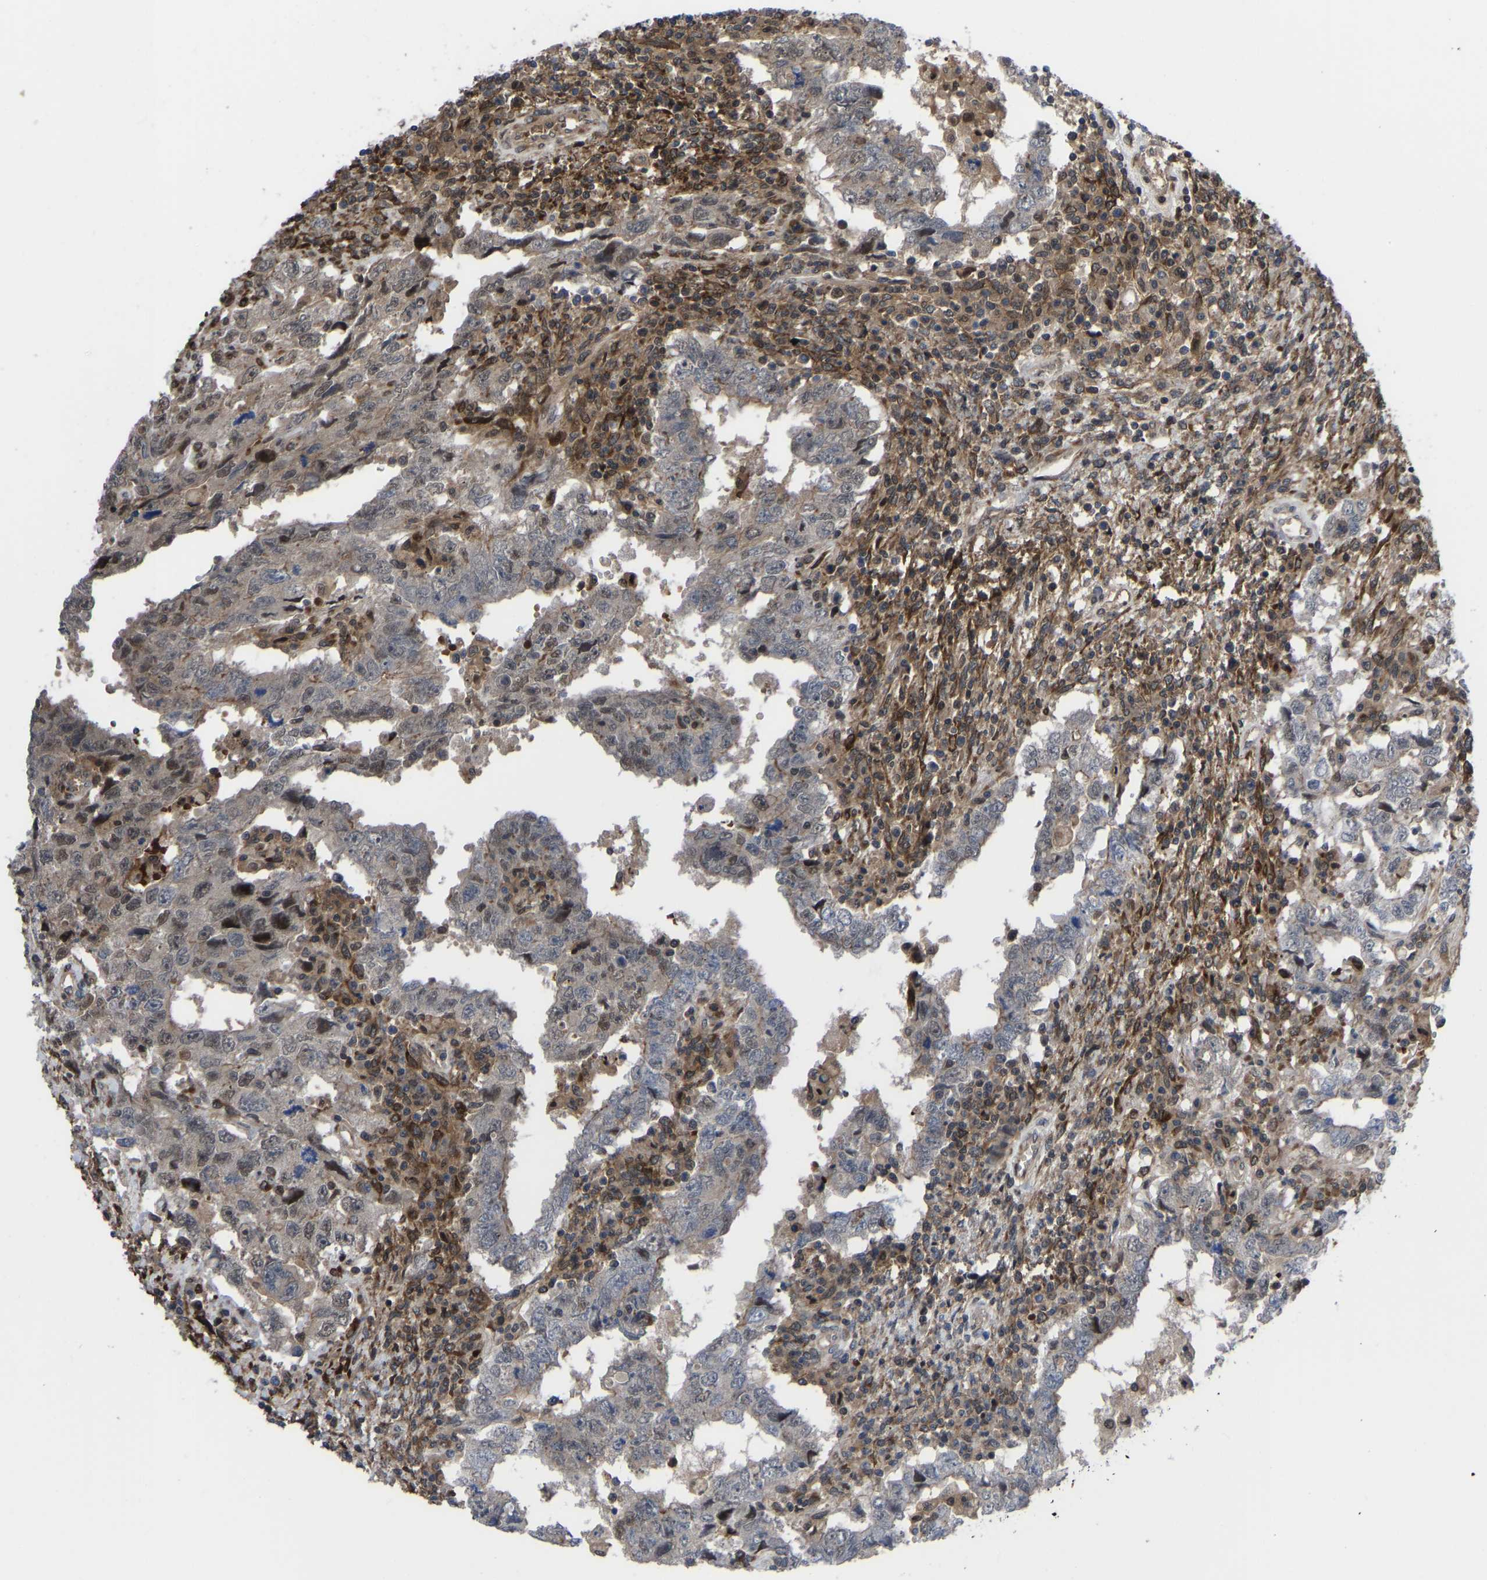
{"staining": {"intensity": "weak", "quantity": "25%-75%", "location": "cytoplasmic/membranous,nuclear"}, "tissue": "testis cancer", "cell_type": "Tumor cells", "image_type": "cancer", "snomed": [{"axis": "morphology", "description": "Carcinoma, Embryonal, NOS"}, {"axis": "topography", "description": "Testis"}], "caption": "A photomicrograph of embryonal carcinoma (testis) stained for a protein reveals weak cytoplasmic/membranous and nuclear brown staining in tumor cells.", "gene": "CYP7B1", "patient": {"sex": "male", "age": 26}}